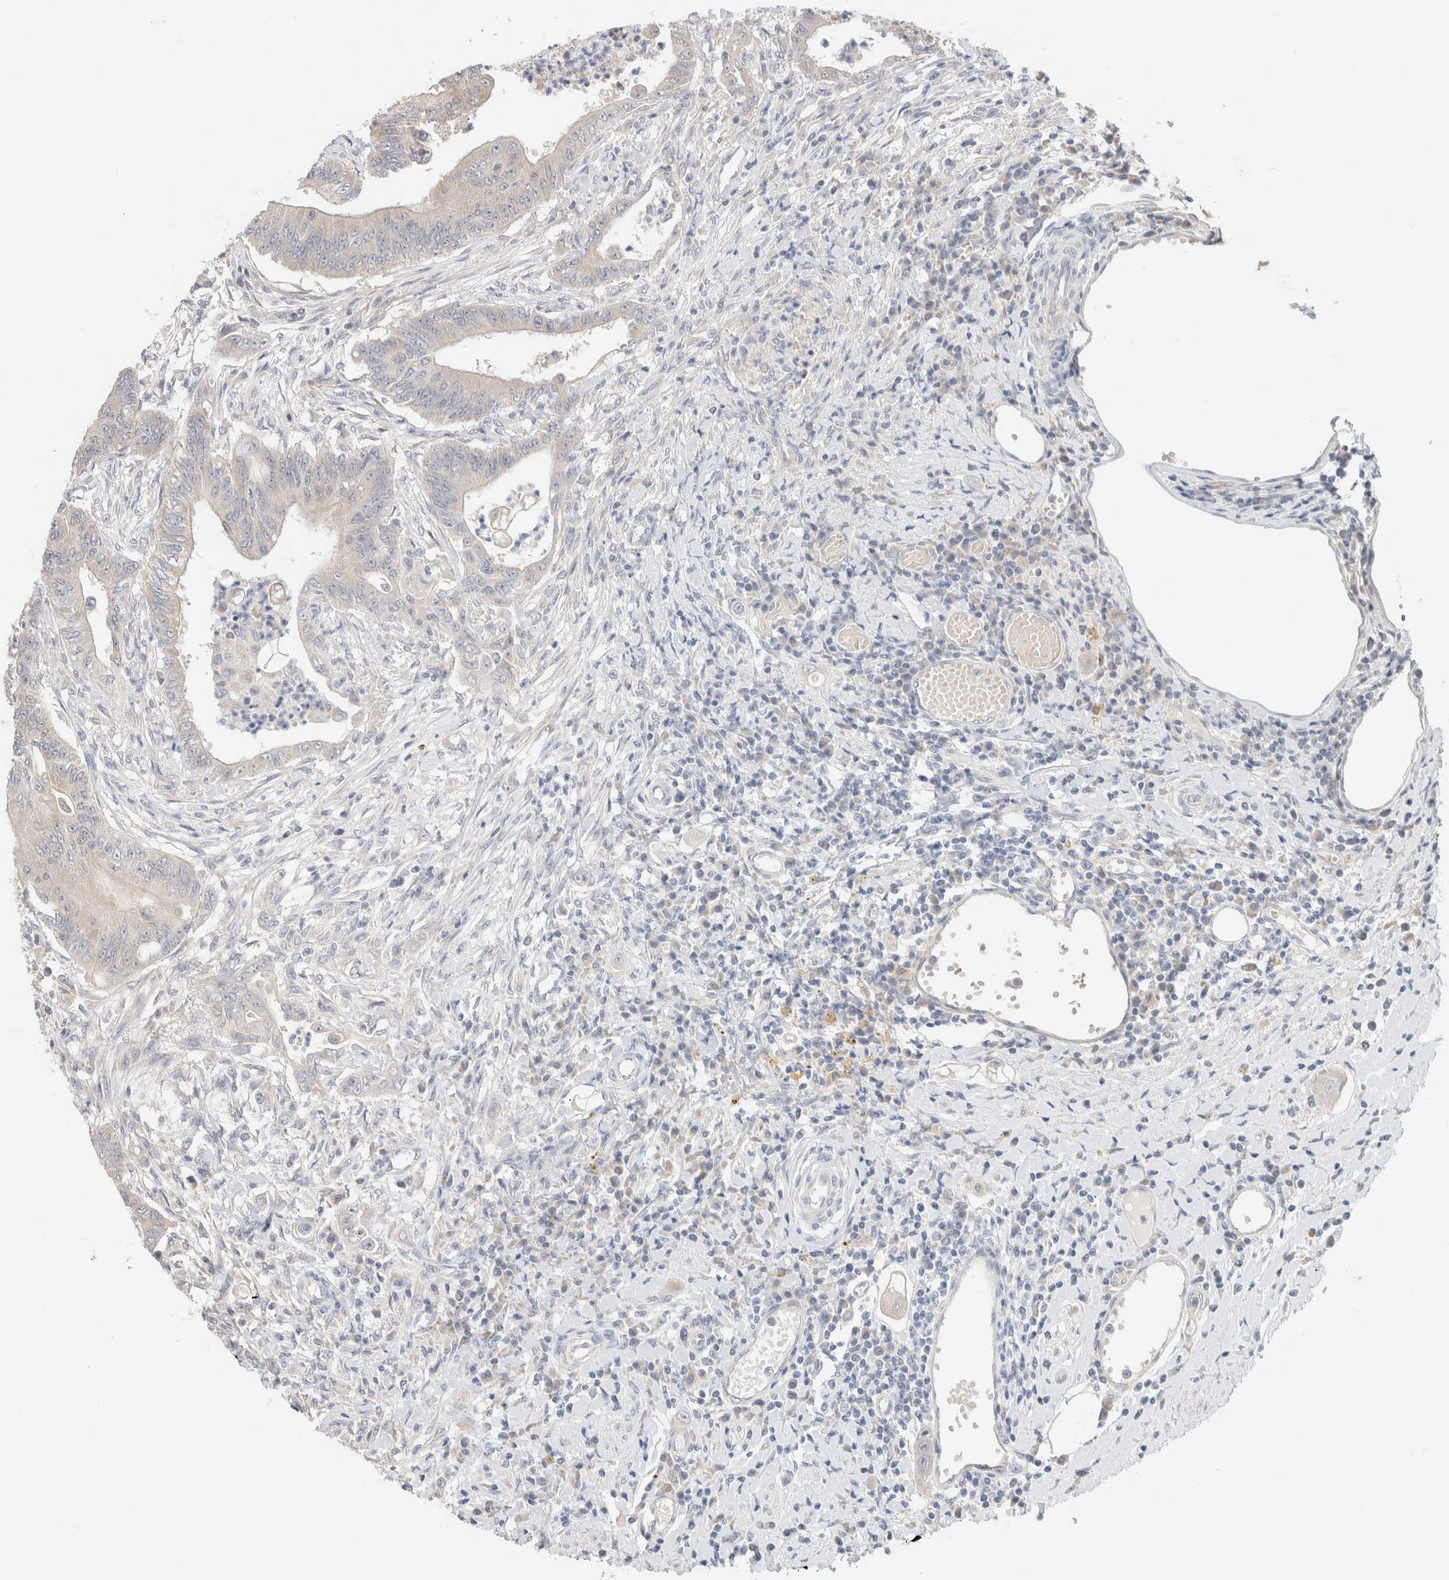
{"staining": {"intensity": "negative", "quantity": "none", "location": "none"}, "tissue": "colorectal cancer", "cell_type": "Tumor cells", "image_type": "cancer", "snomed": [{"axis": "morphology", "description": "Adenoma, NOS"}, {"axis": "morphology", "description": "Adenocarcinoma, NOS"}, {"axis": "topography", "description": "Colon"}], "caption": "This is an IHC histopathology image of human colorectal adenoma. There is no positivity in tumor cells.", "gene": "CA13", "patient": {"sex": "male", "age": 79}}